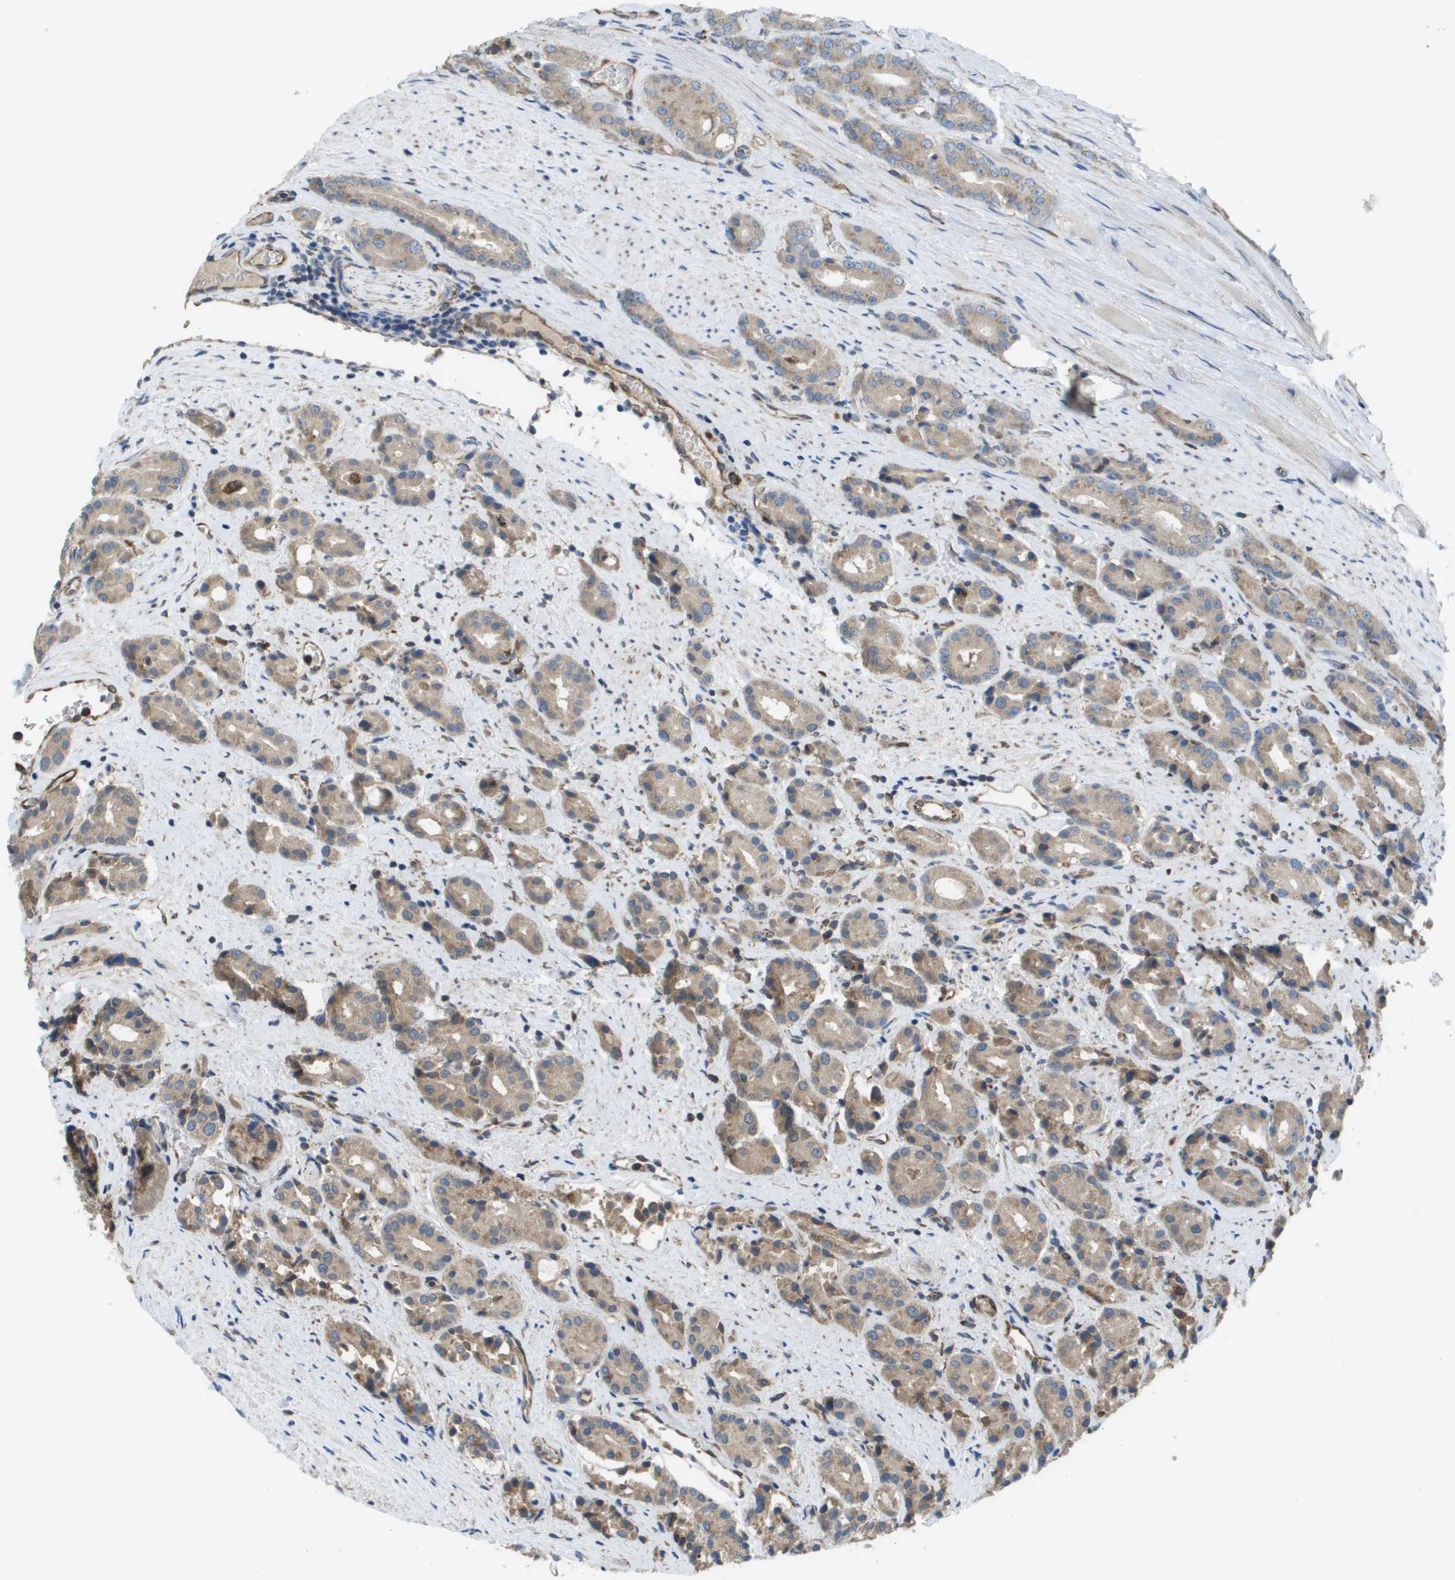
{"staining": {"intensity": "weak", "quantity": ">75%", "location": "cytoplasmic/membranous"}, "tissue": "prostate cancer", "cell_type": "Tumor cells", "image_type": "cancer", "snomed": [{"axis": "morphology", "description": "Normal tissue, NOS"}, {"axis": "morphology", "description": "Adenocarcinoma, High grade"}, {"axis": "topography", "description": "Prostate"}, {"axis": "topography", "description": "Seminal veicle"}], "caption": "Prostate high-grade adenocarcinoma tissue shows weak cytoplasmic/membranous staining in approximately >75% of tumor cells, visualized by immunohistochemistry.", "gene": "CLCN2", "patient": {"sex": "male", "age": 55}}